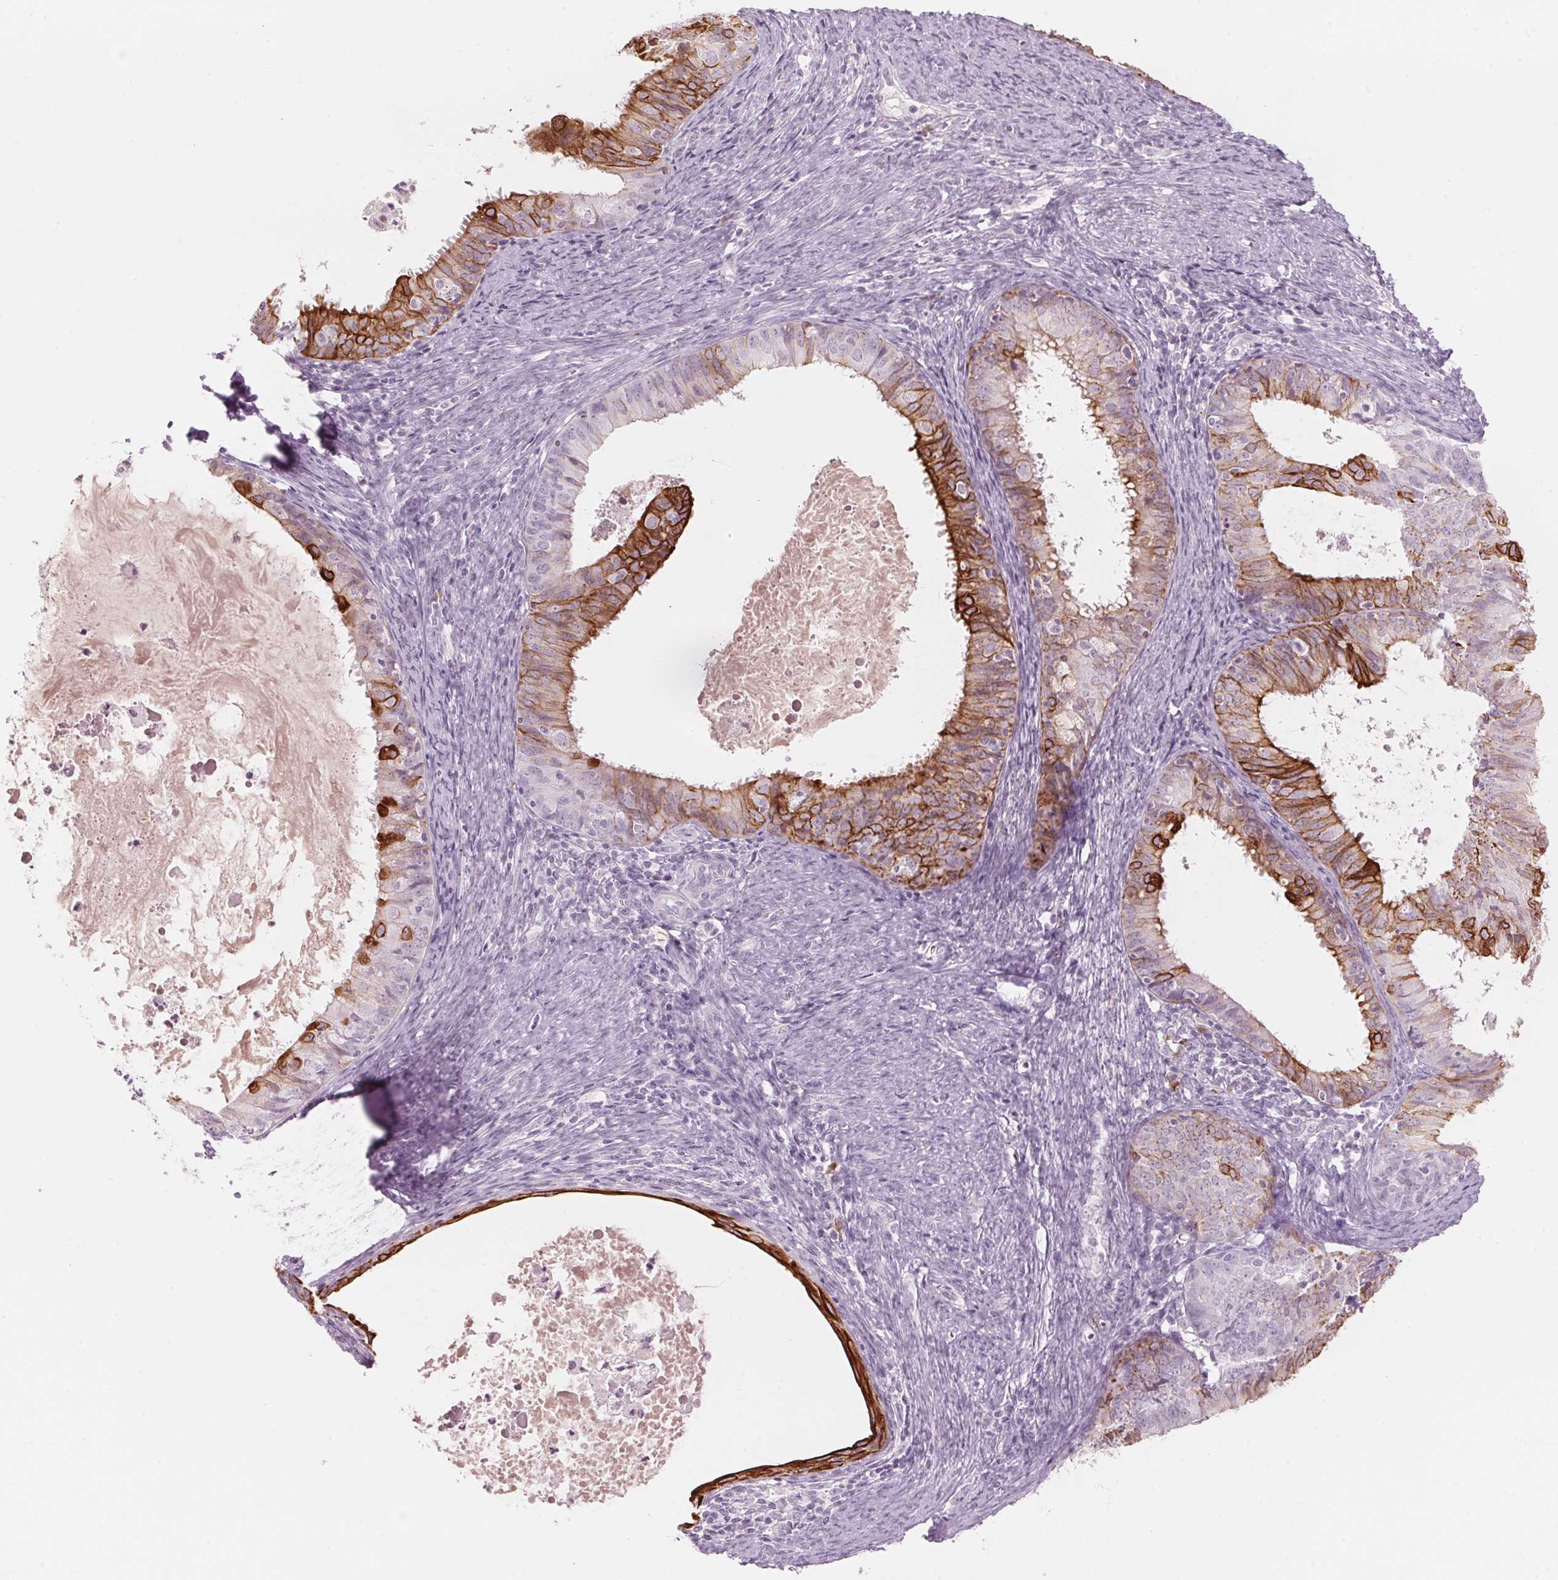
{"staining": {"intensity": "strong", "quantity": "<25%", "location": "cytoplasmic/membranous"}, "tissue": "endometrial cancer", "cell_type": "Tumor cells", "image_type": "cancer", "snomed": [{"axis": "morphology", "description": "Adenocarcinoma, NOS"}, {"axis": "topography", "description": "Endometrium"}], "caption": "An image of endometrial cancer stained for a protein reveals strong cytoplasmic/membranous brown staining in tumor cells.", "gene": "SCTR", "patient": {"sex": "female", "age": 57}}